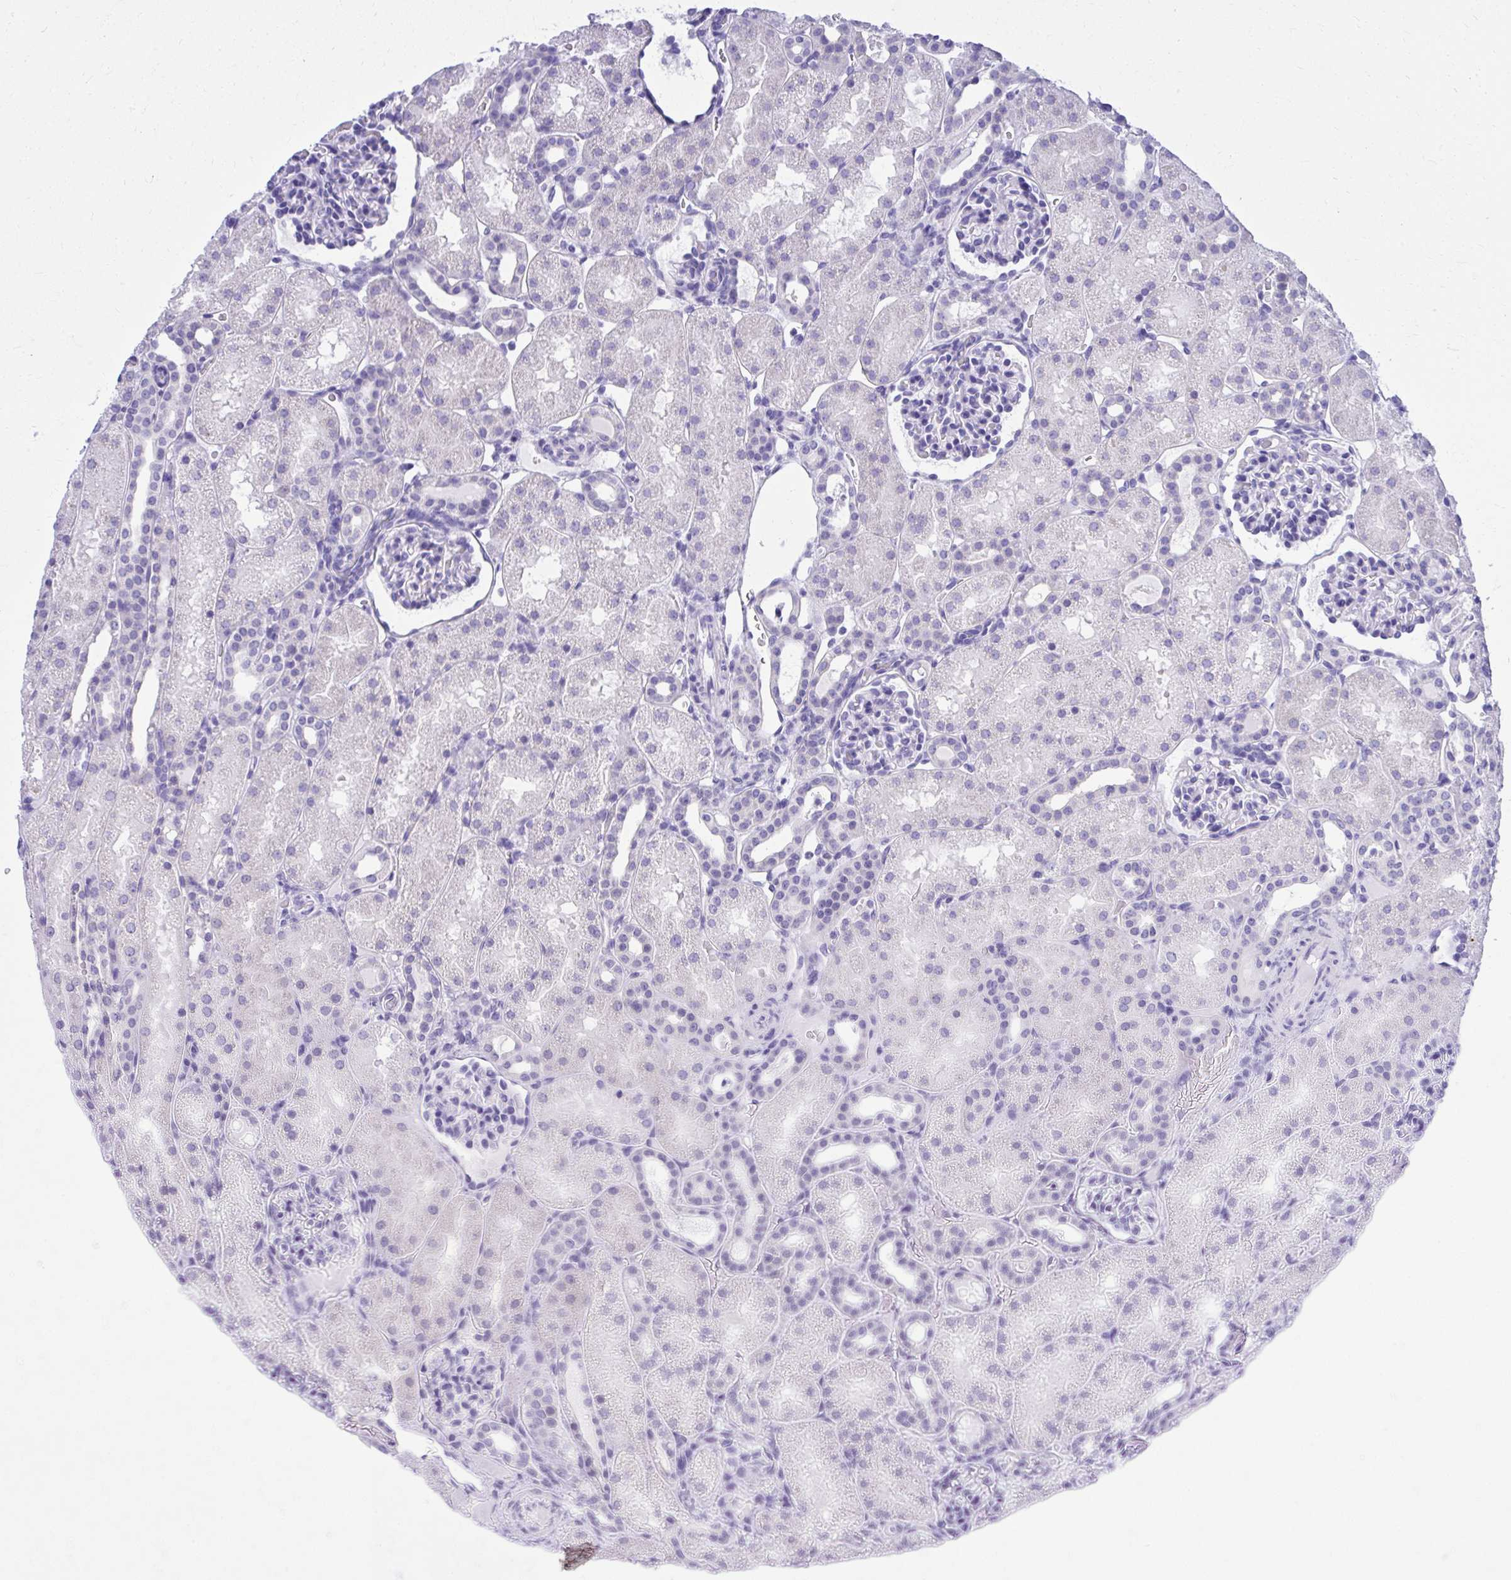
{"staining": {"intensity": "negative", "quantity": "none", "location": "none"}, "tissue": "kidney", "cell_type": "Cells in glomeruli", "image_type": "normal", "snomed": [{"axis": "morphology", "description": "Normal tissue, NOS"}, {"axis": "topography", "description": "Kidney"}], "caption": "Normal kidney was stained to show a protein in brown. There is no significant expression in cells in glomeruli. (Brightfield microscopy of DAB (3,3'-diaminobenzidine) immunohistochemistry (IHC) at high magnification).", "gene": "PSD", "patient": {"sex": "male", "age": 2}}